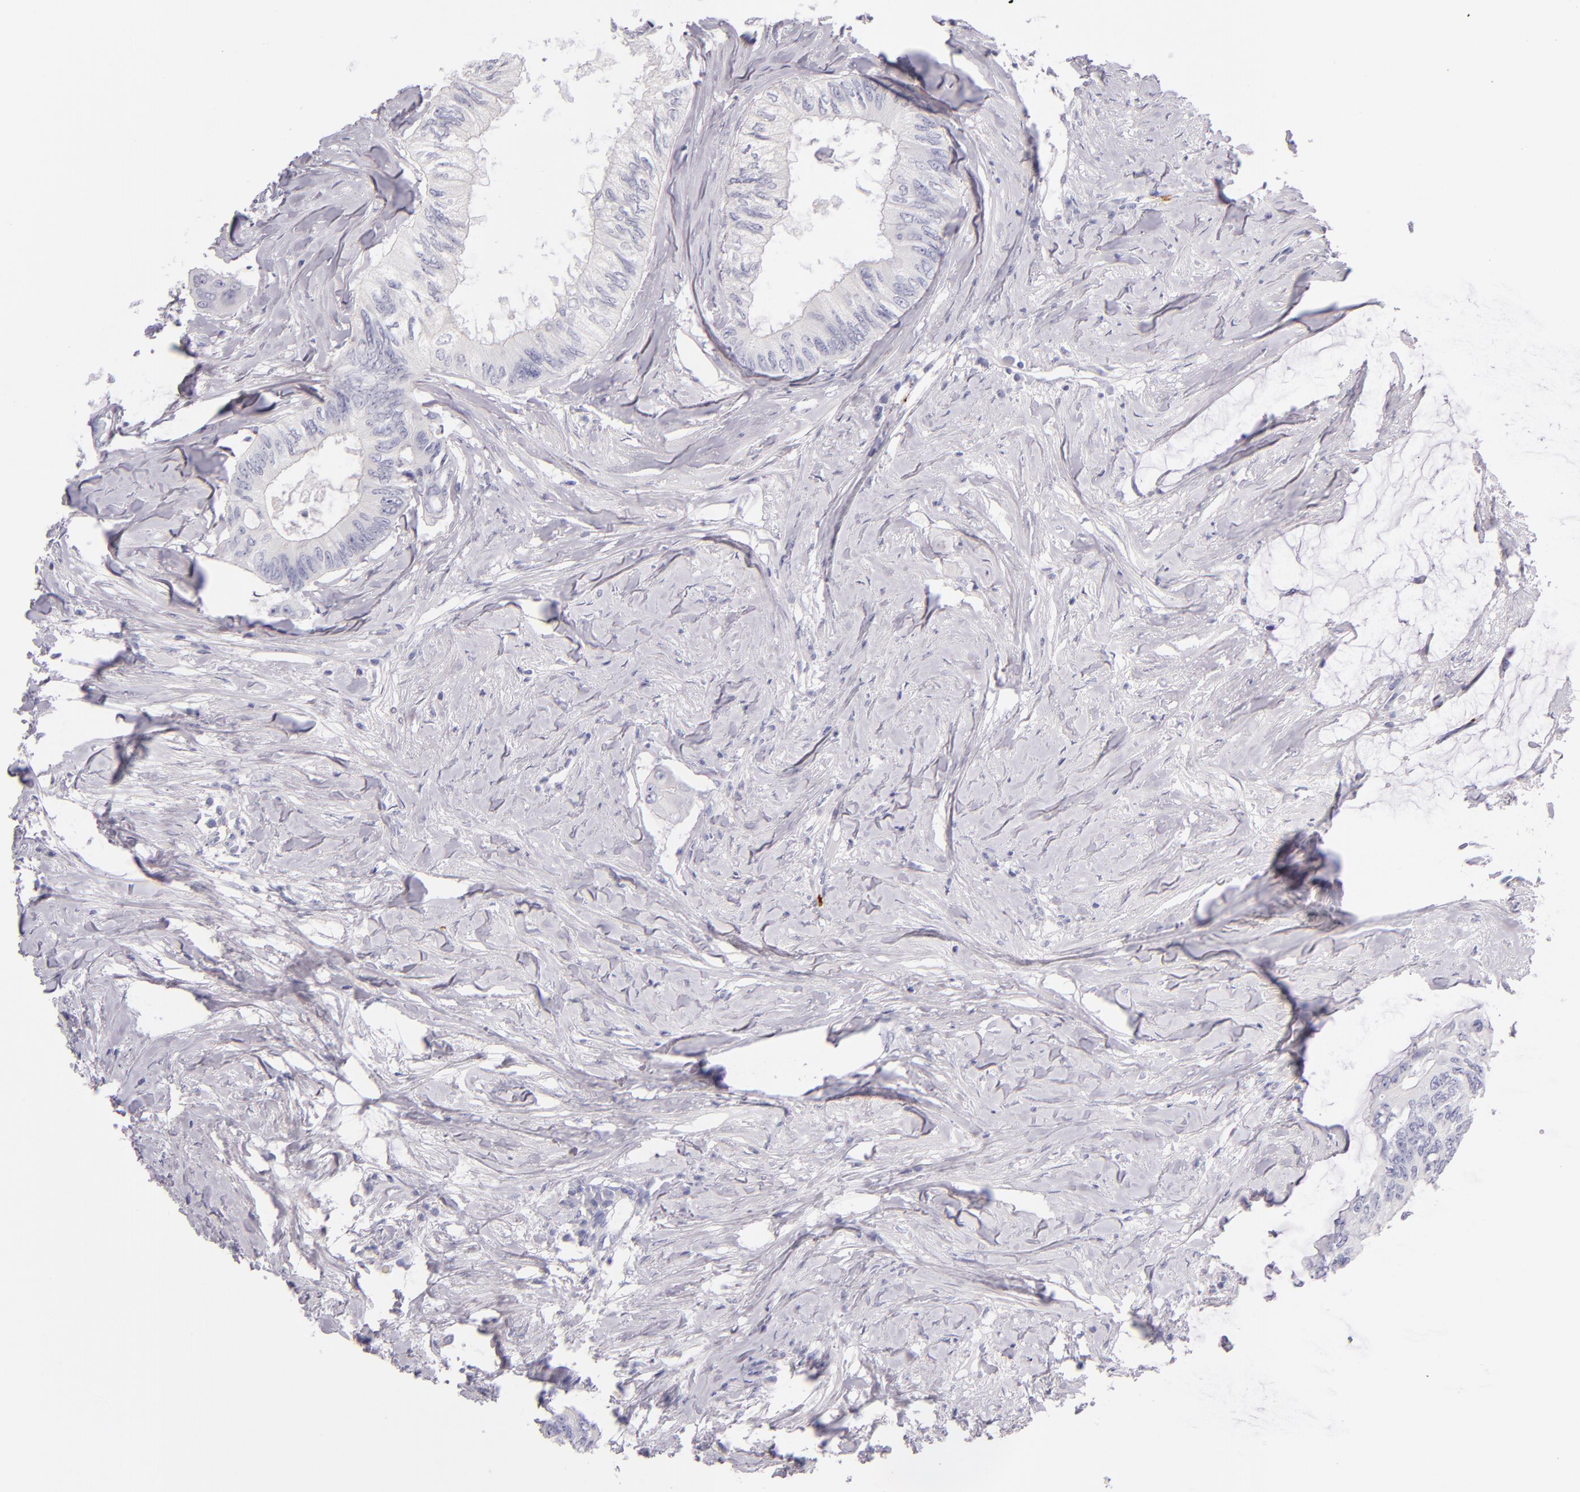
{"staining": {"intensity": "negative", "quantity": "none", "location": "none"}, "tissue": "colorectal cancer", "cell_type": "Tumor cells", "image_type": "cancer", "snomed": [{"axis": "morphology", "description": "Adenocarcinoma, NOS"}, {"axis": "topography", "description": "Colon"}], "caption": "A micrograph of colorectal adenocarcinoma stained for a protein shows no brown staining in tumor cells.", "gene": "GP1BA", "patient": {"sex": "male", "age": 65}}